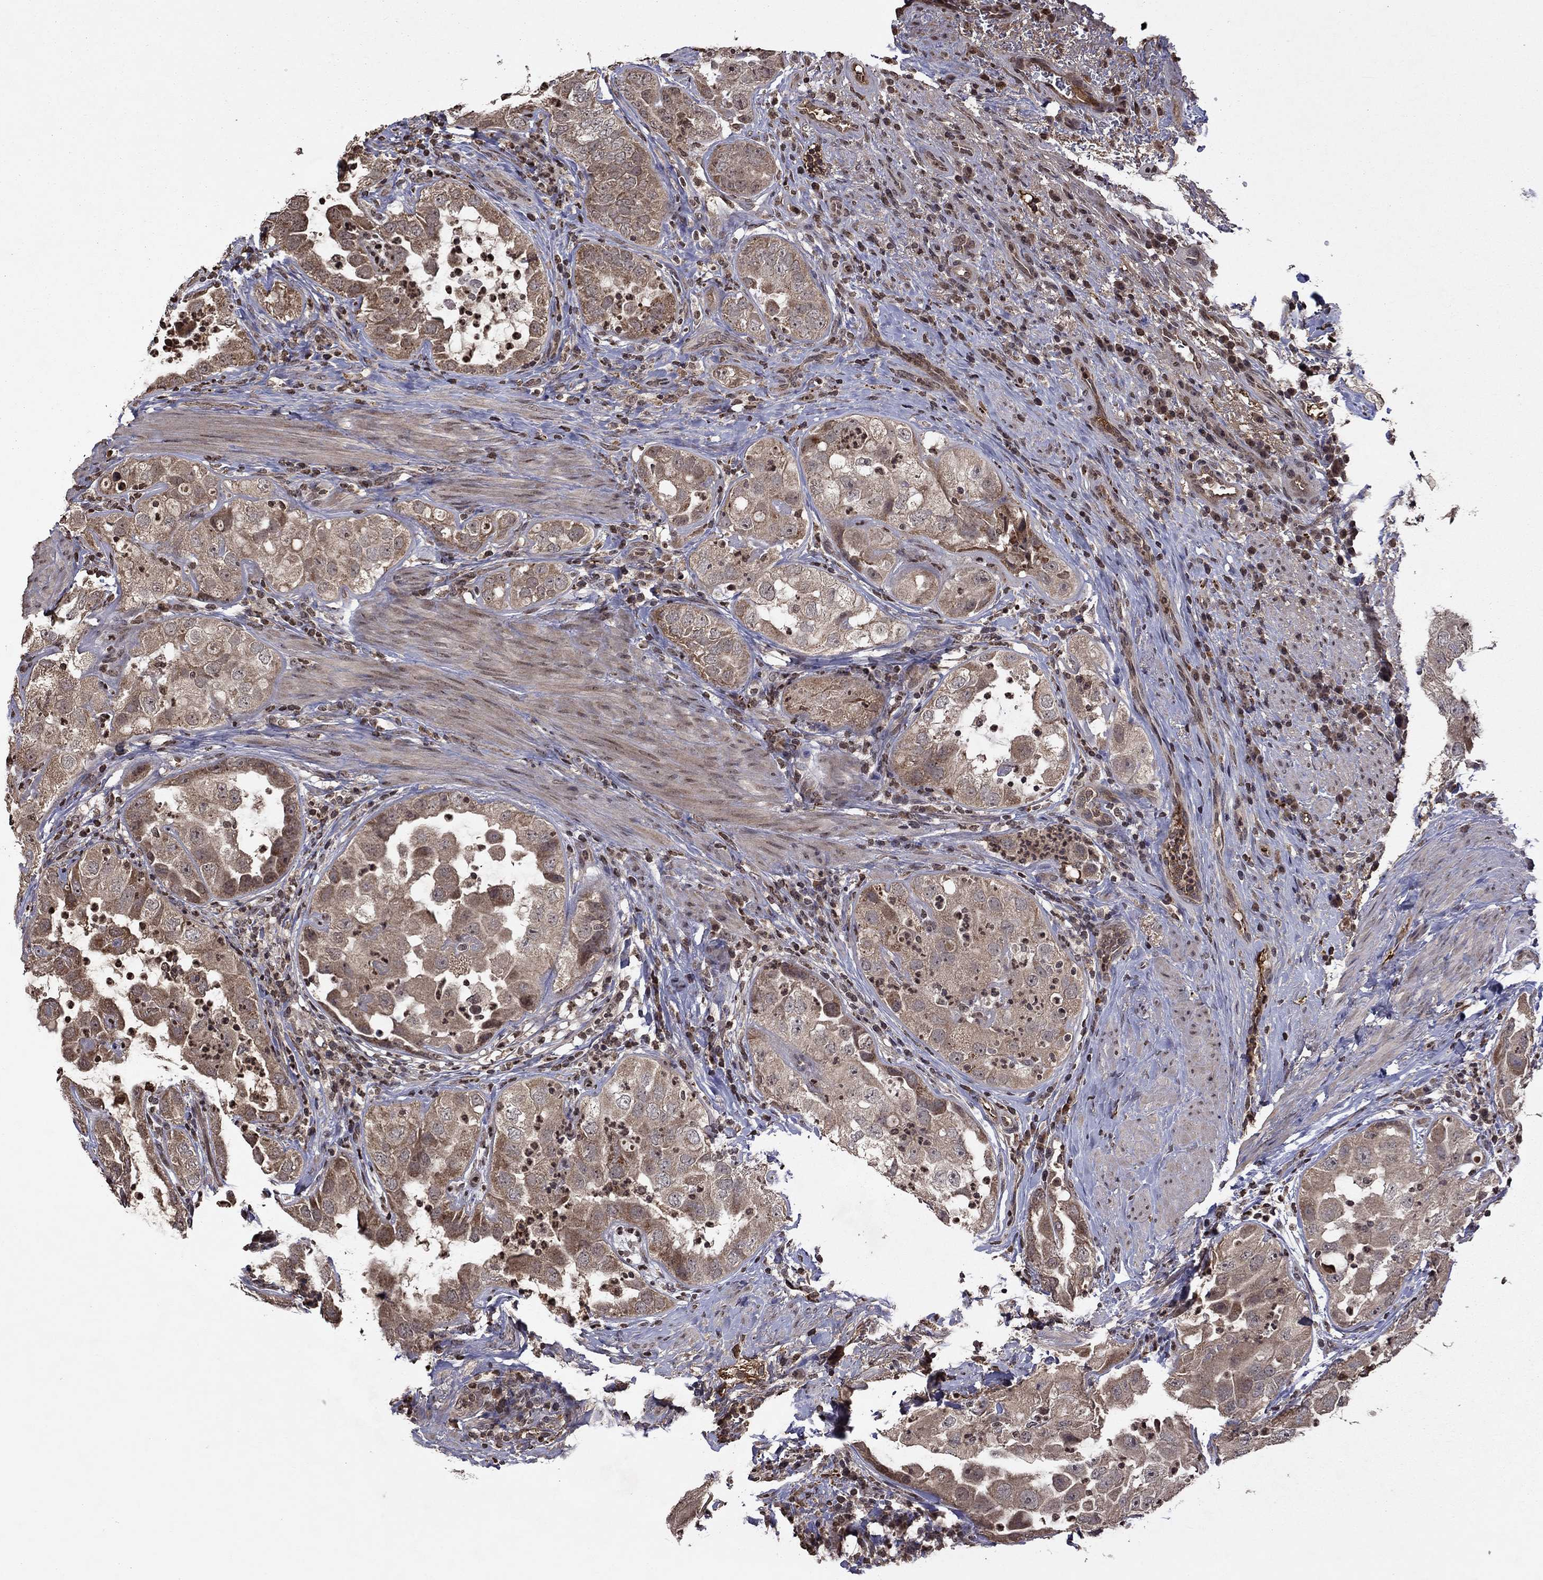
{"staining": {"intensity": "moderate", "quantity": "<25%", "location": "cytoplasmic/membranous"}, "tissue": "urothelial cancer", "cell_type": "Tumor cells", "image_type": "cancer", "snomed": [{"axis": "morphology", "description": "Urothelial carcinoma, High grade"}, {"axis": "topography", "description": "Urinary bladder"}], "caption": "Protein expression by IHC demonstrates moderate cytoplasmic/membranous positivity in about <25% of tumor cells in urothelial cancer. (Stains: DAB (3,3'-diaminobenzidine) in brown, nuclei in blue, Microscopy: brightfield microscopy at high magnification).", "gene": "NLGN1", "patient": {"sex": "female", "age": 41}}